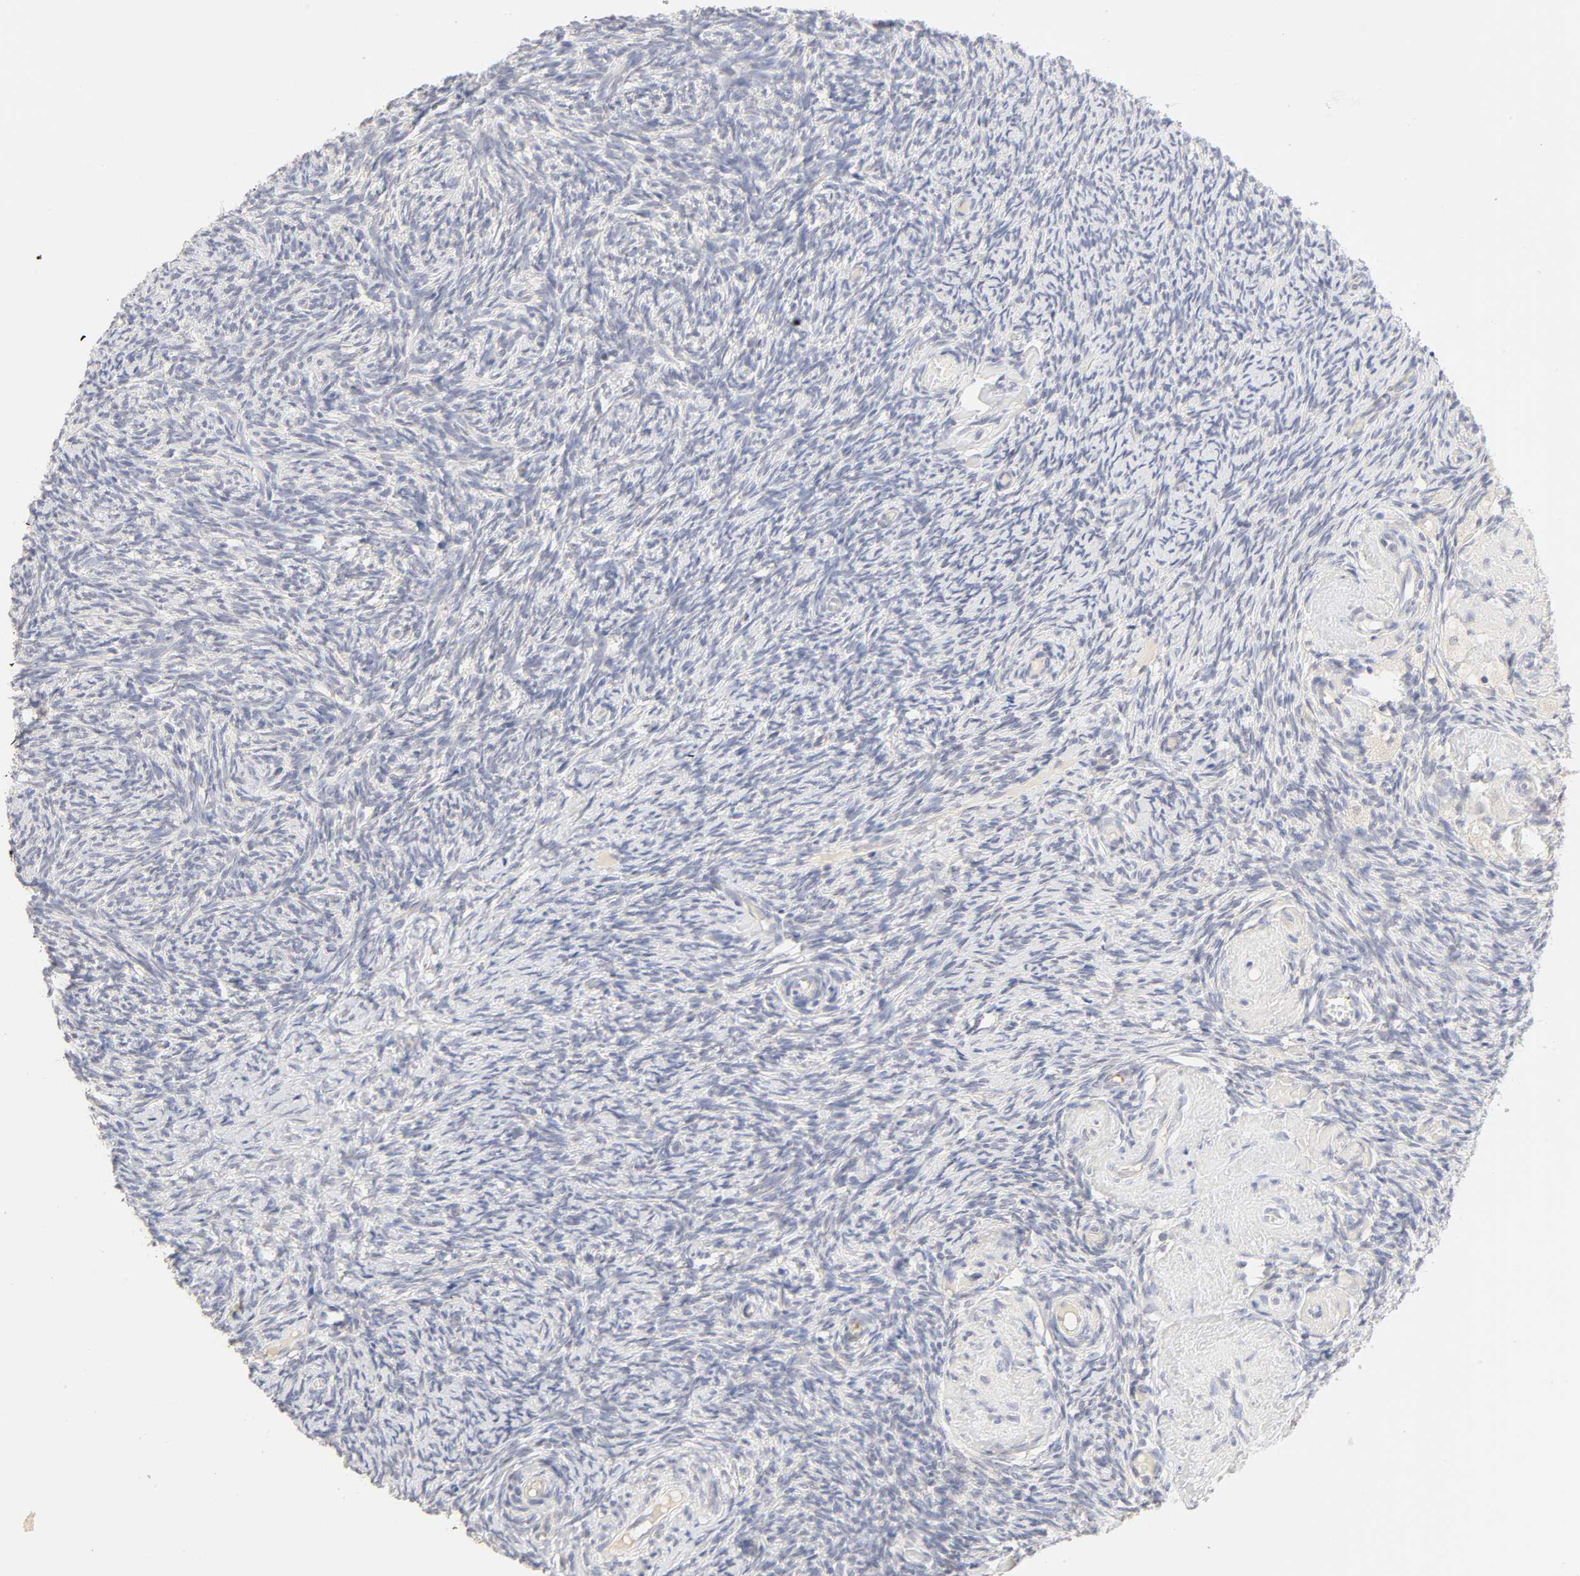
{"staining": {"intensity": "negative", "quantity": "none", "location": "none"}, "tissue": "ovary", "cell_type": "Ovarian stroma cells", "image_type": "normal", "snomed": [{"axis": "morphology", "description": "Normal tissue, NOS"}, {"axis": "topography", "description": "Ovary"}], "caption": "The histopathology image displays no staining of ovarian stroma cells in normal ovary. The staining was performed using DAB to visualize the protein expression in brown, while the nuclei were stained in blue with hematoxylin (Magnification: 20x).", "gene": "CYP4B1", "patient": {"sex": "female", "age": 60}}